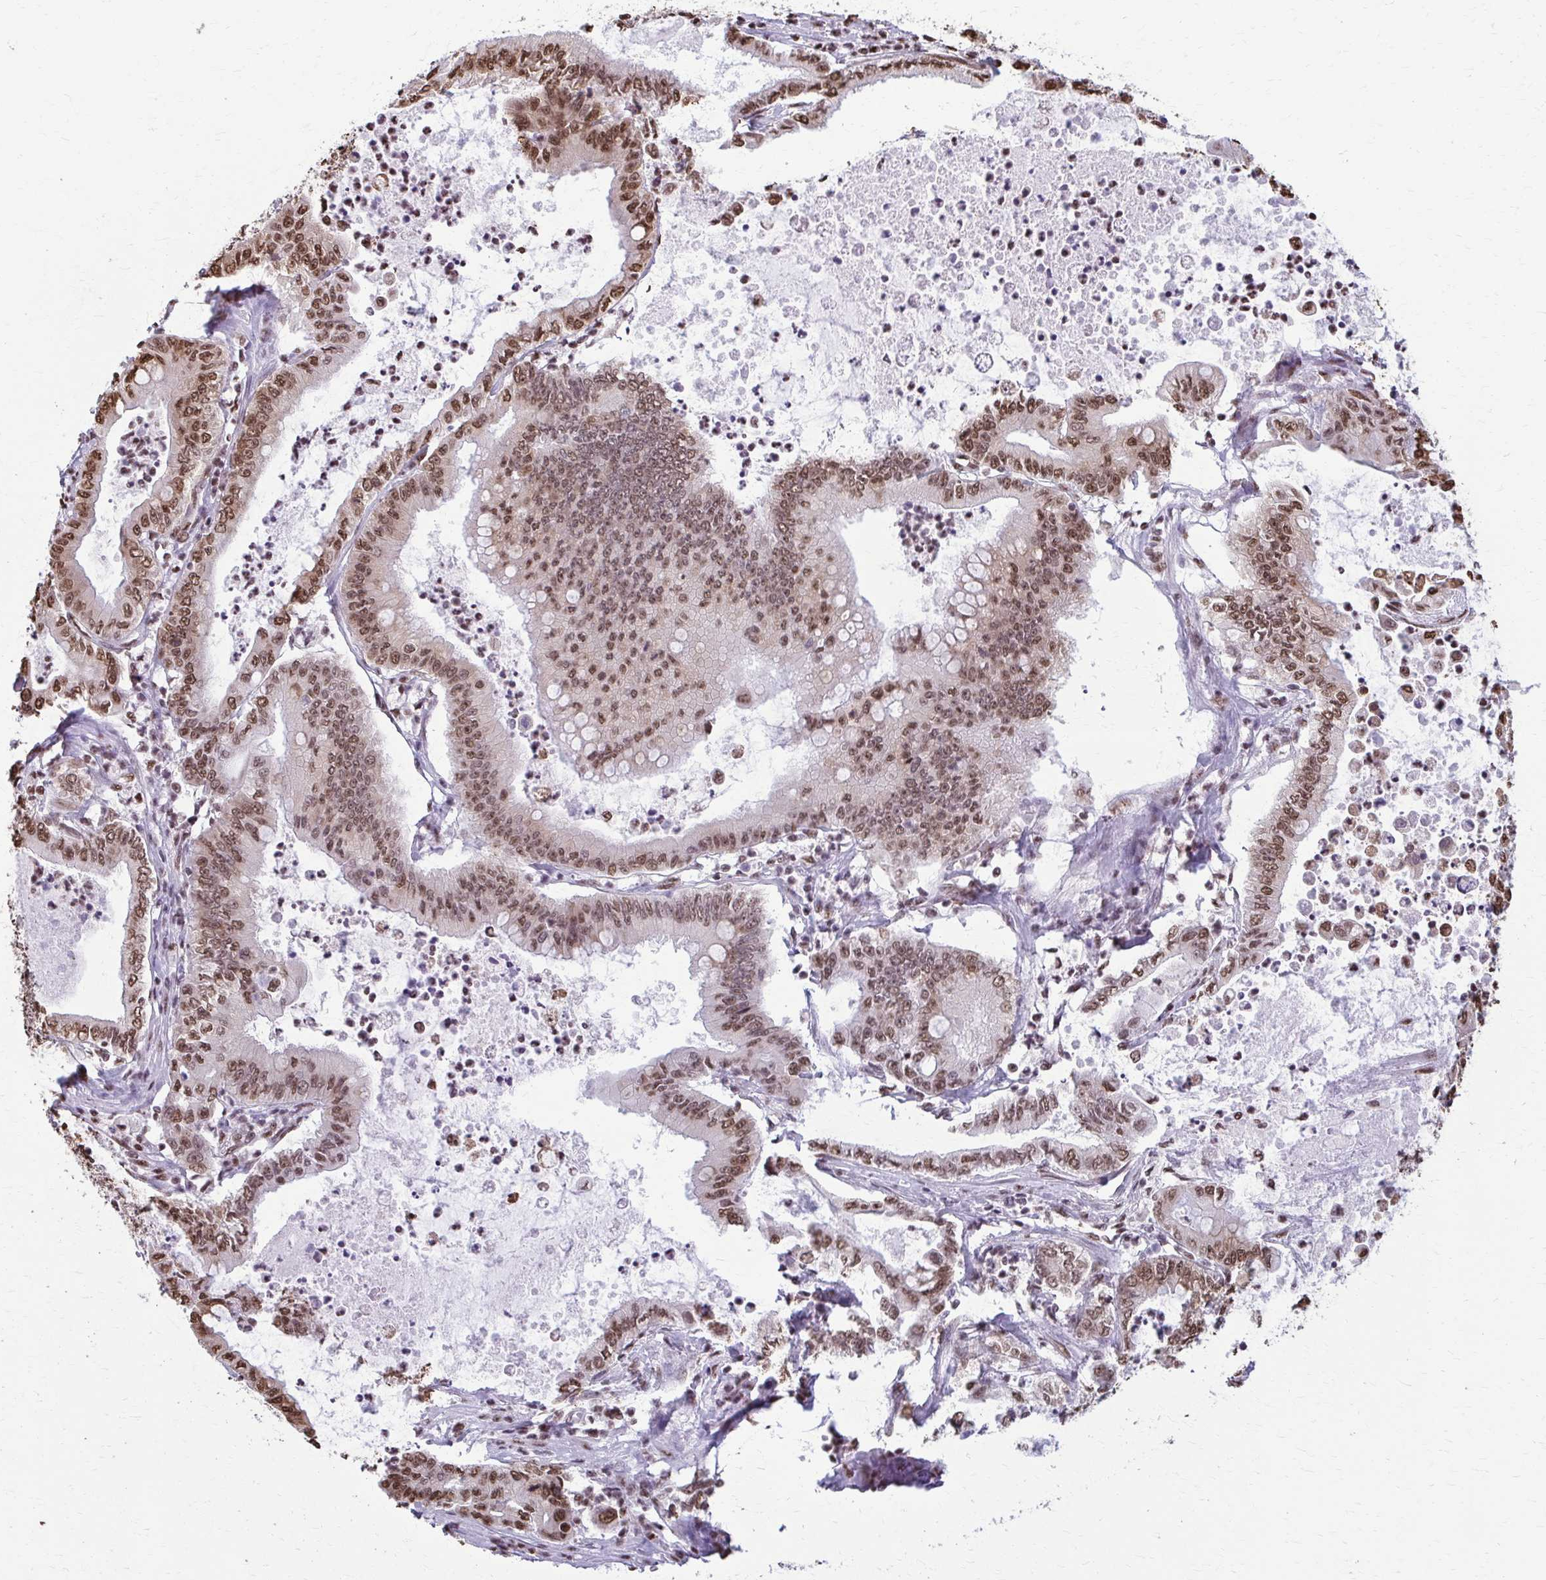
{"staining": {"intensity": "moderate", "quantity": ">75%", "location": "nuclear"}, "tissue": "pancreatic cancer", "cell_type": "Tumor cells", "image_type": "cancer", "snomed": [{"axis": "morphology", "description": "Adenocarcinoma, NOS"}, {"axis": "topography", "description": "Pancreas"}], "caption": "Tumor cells display moderate nuclear staining in approximately >75% of cells in pancreatic adenocarcinoma.", "gene": "SNRPA", "patient": {"sex": "male", "age": 71}}